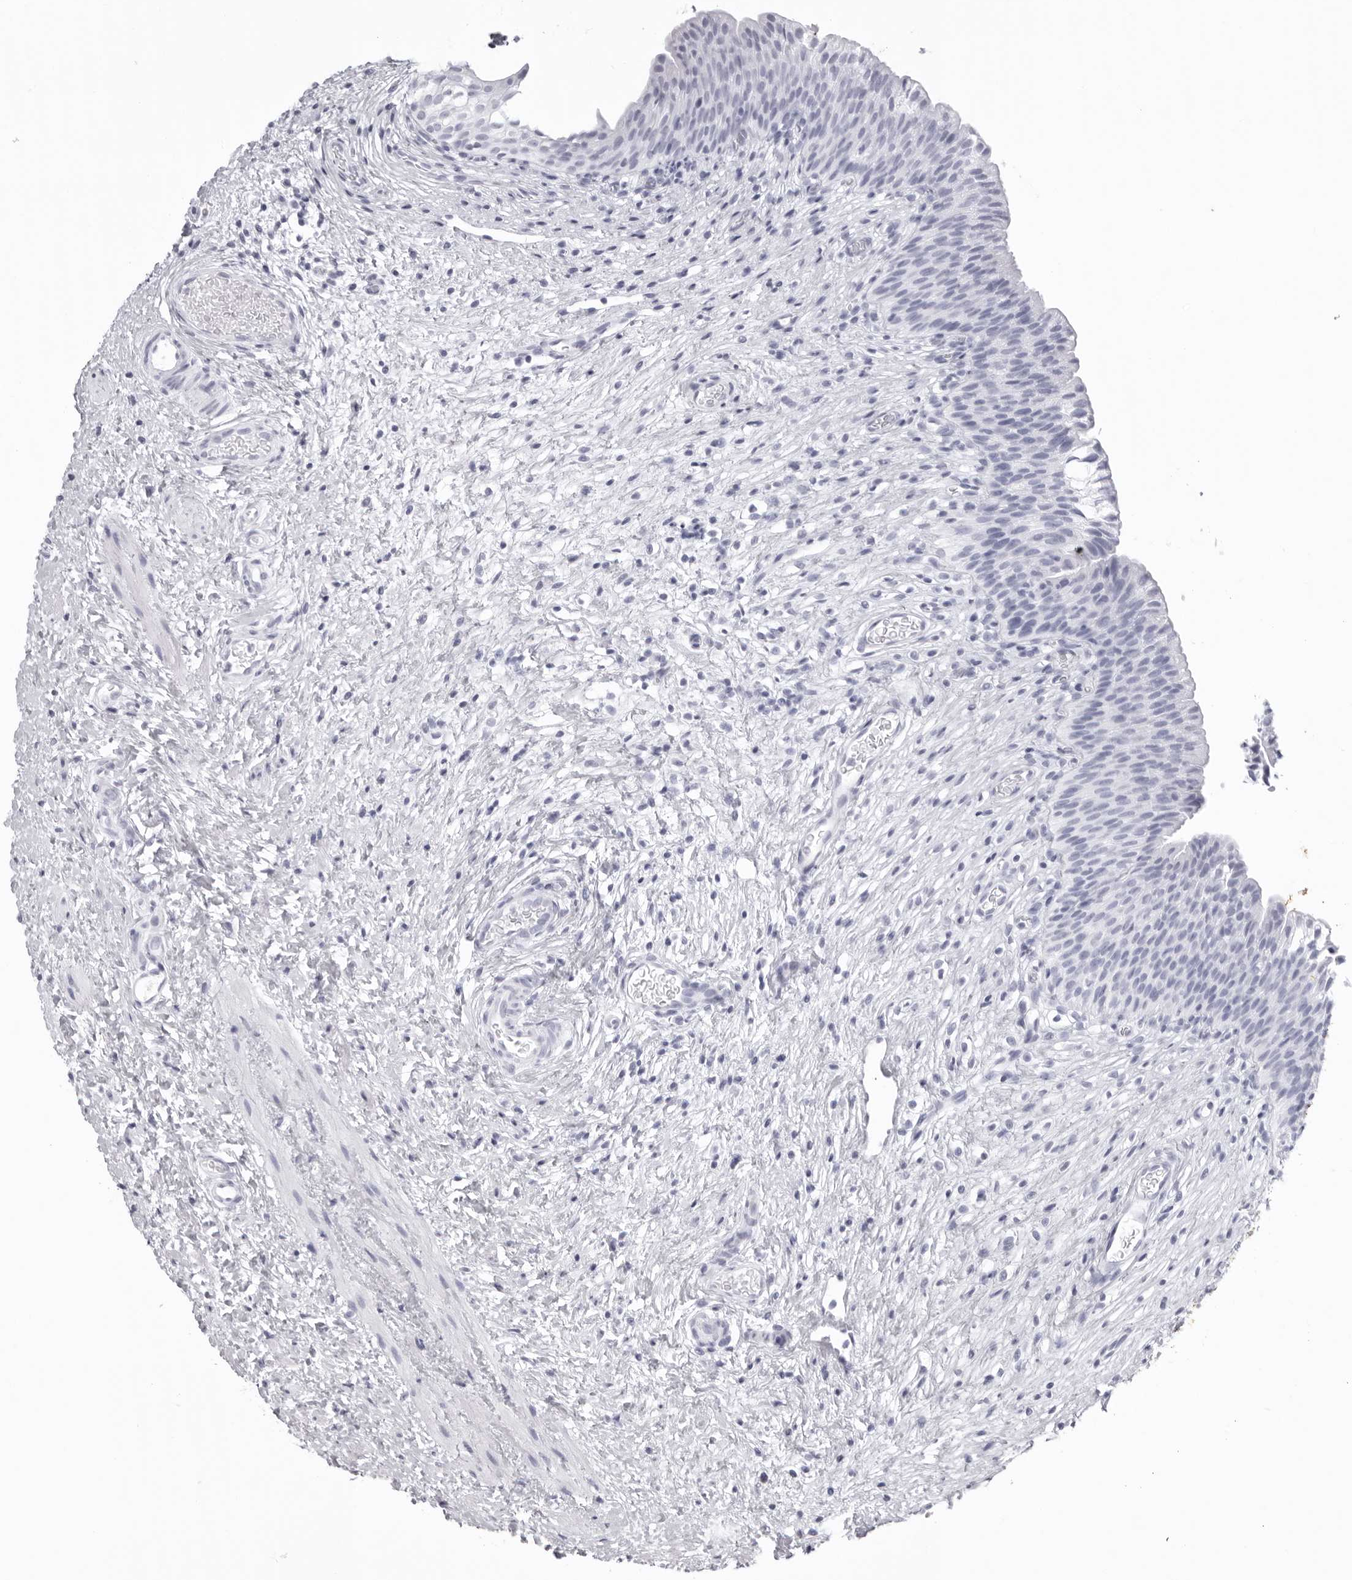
{"staining": {"intensity": "negative", "quantity": "none", "location": "none"}, "tissue": "urinary bladder", "cell_type": "Urothelial cells", "image_type": "normal", "snomed": [{"axis": "morphology", "description": "Normal tissue, NOS"}, {"axis": "topography", "description": "Urinary bladder"}], "caption": "Urinary bladder stained for a protein using immunohistochemistry reveals no staining urothelial cells.", "gene": "KLK9", "patient": {"sex": "male", "age": 1}}